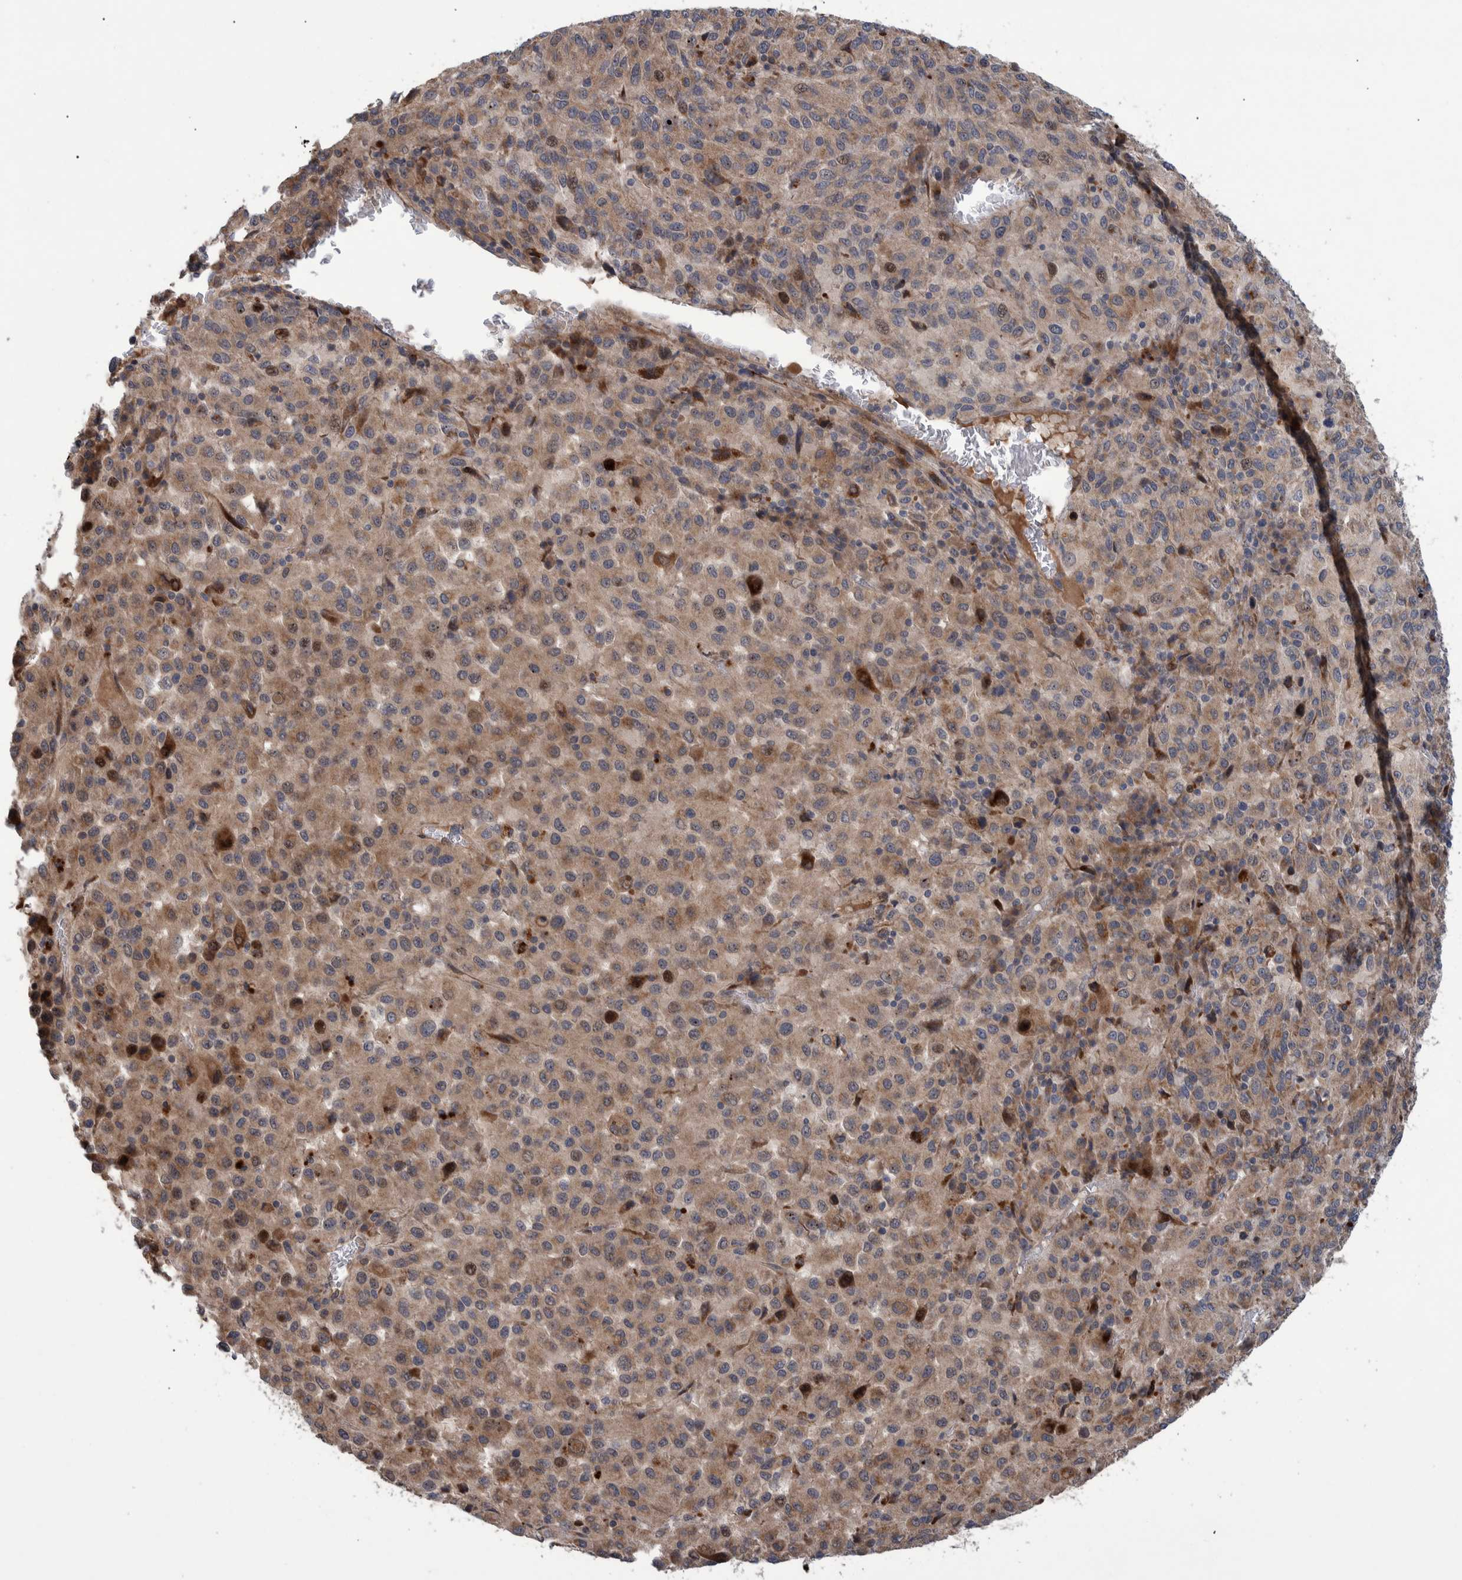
{"staining": {"intensity": "moderate", "quantity": ">75%", "location": "cytoplasmic/membranous"}, "tissue": "melanoma", "cell_type": "Tumor cells", "image_type": "cancer", "snomed": [{"axis": "morphology", "description": "Malignant melanoma, Metastatic site"}, {"axis": "topography", "description": "Lung"}], "caption": "Moderate cytoplasmic/membranous expression is identified in about >75% of tumor cells in melanoma.", "gene": "B3GNTL1", "patient": {"sex": "male", "age": 64}}